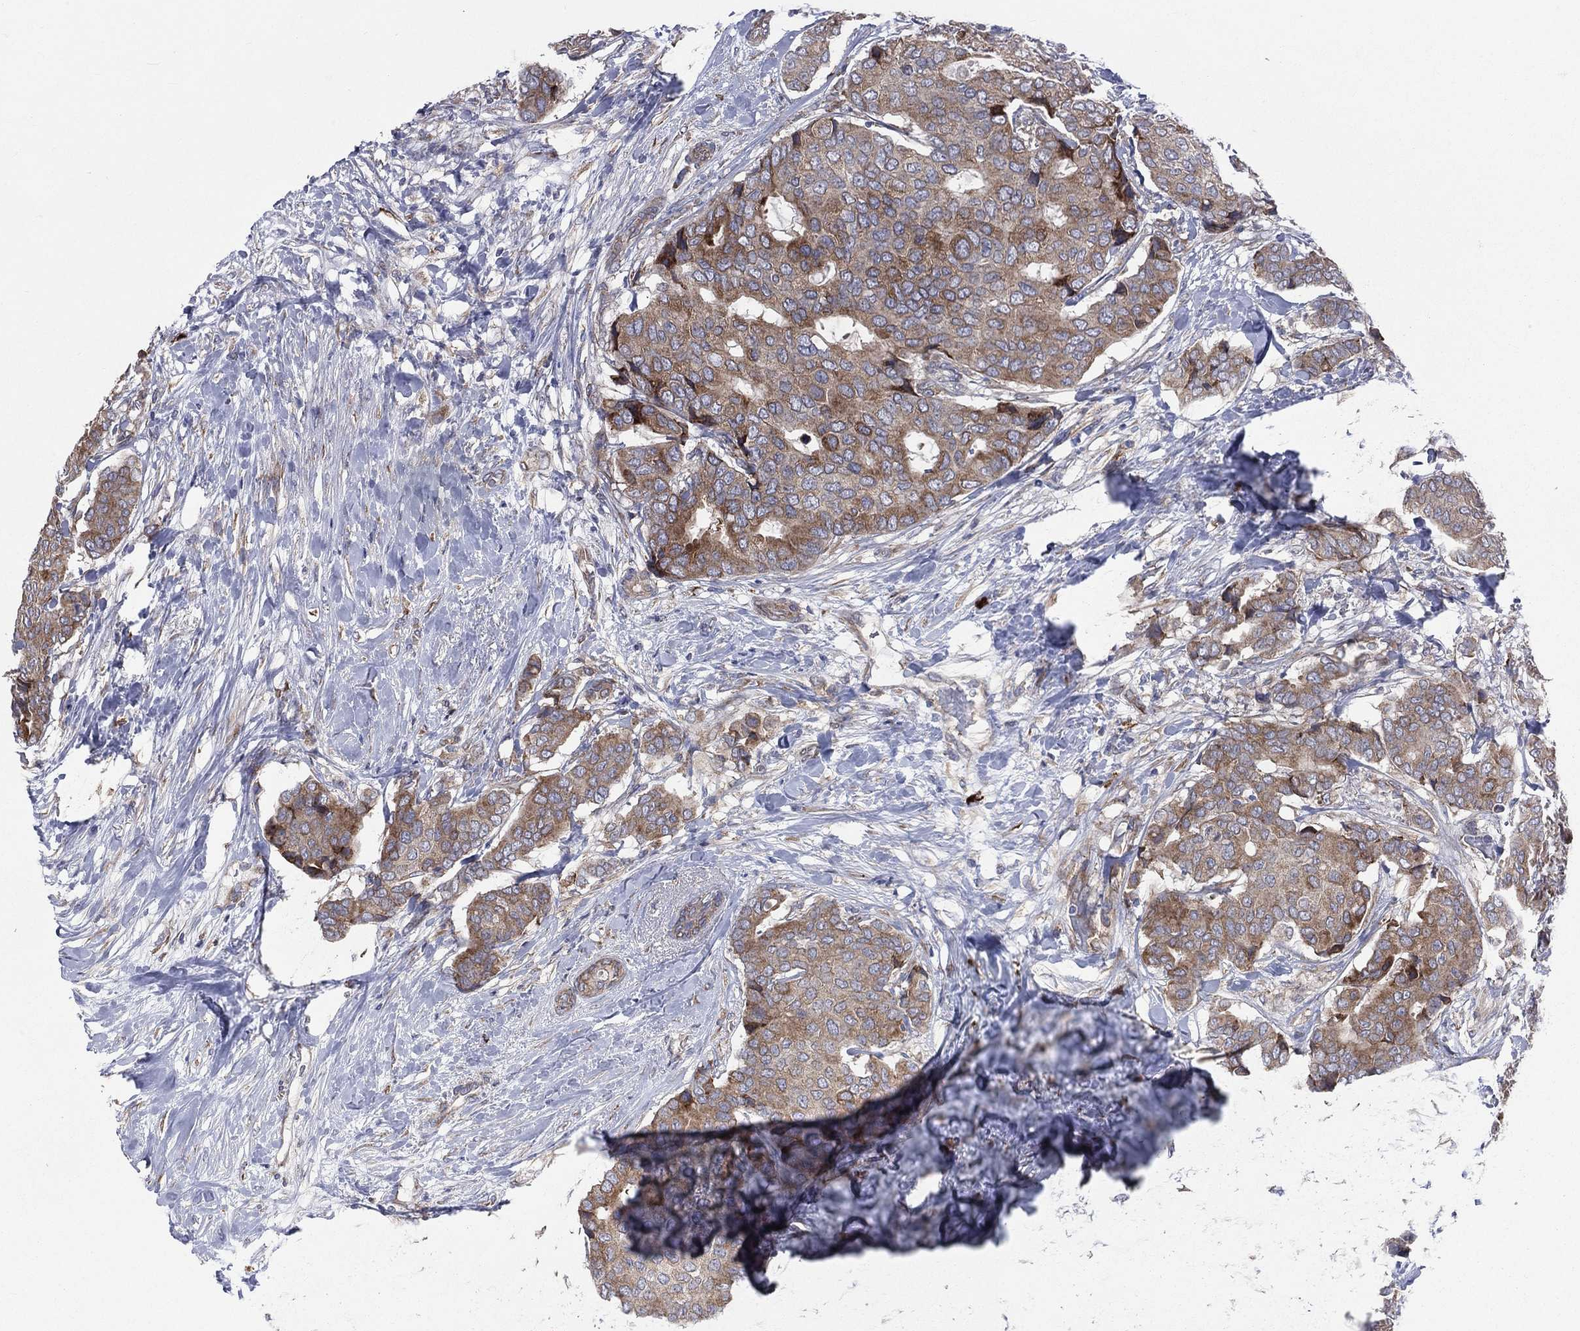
{"staining": {"intensity": "moderate", "quantity": ">75%", "location": "cytoplasmic/membranous"}, "tissue": "breast cancer", "cell_type": "Tumor cells", "image_type": "cancer", "snomed": [{"axis": "morphology", "description": "Duct carcinoma"}, {"axis": "topography", "description": "Breast"}], "caption": "An immunohistochemistry micrograph of neoplastic tissue is shown. Protein staining in brown labels moderate cytoplasmic/membranous positivity in breast invasive ductal carcinoma within tumor cells. (IHC, brightfield microscopy, high magnification).", "gene": "CCDC159", "patient": {"sex": "female", "age": 75}}